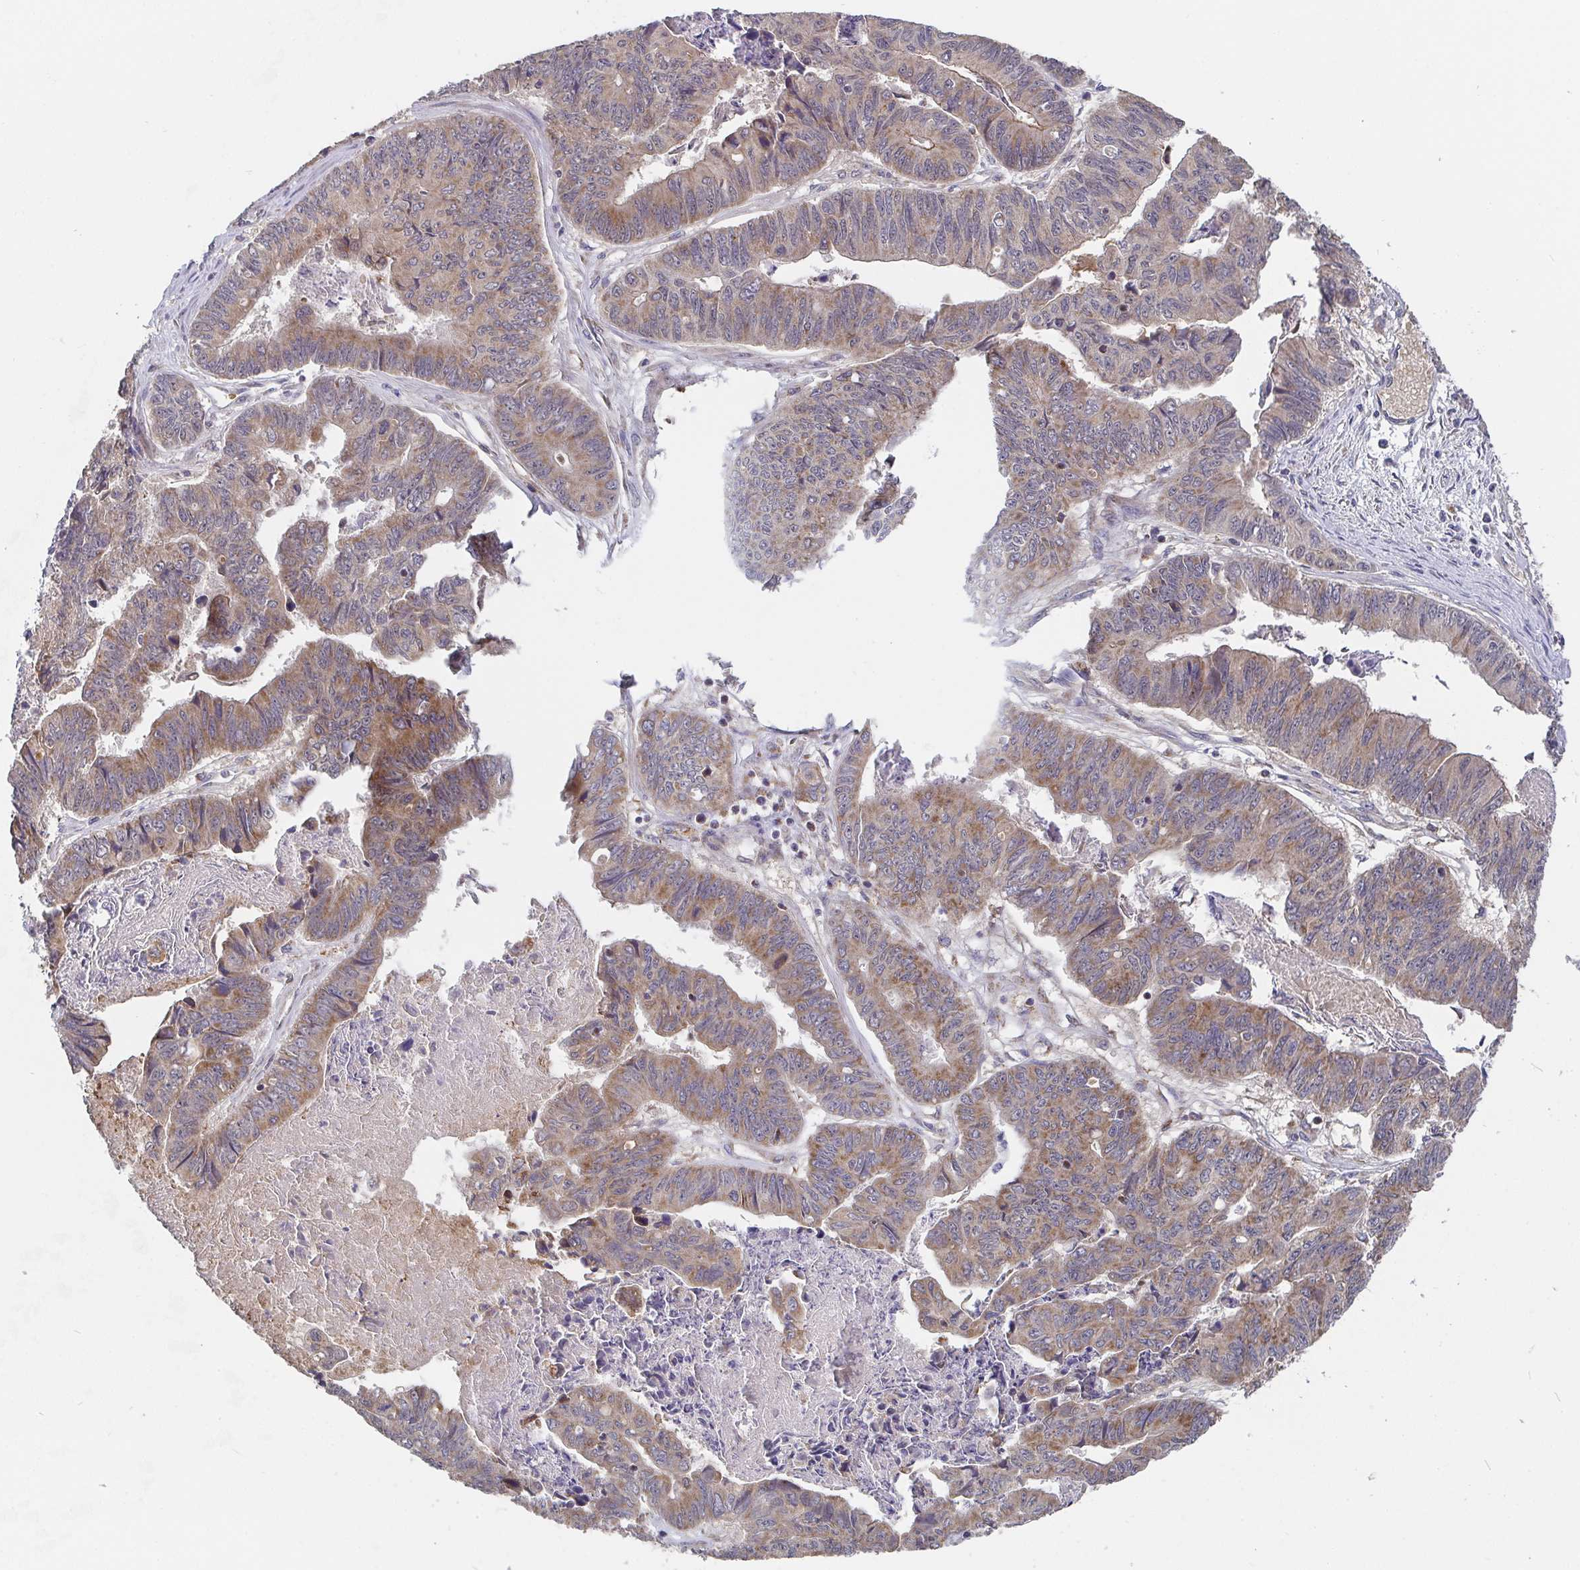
{"staining": {"intensity": "weak", "quantity": ">75%", "location": "cytoplasmic/membranous"}, "tissue": "stomach cancer", "cell_type": "Tumor cells", "image_type": "cancer", "snomed": [{"axis": "morphology", "description": "Adenocarcinoma, NOS"}, {"axis": "topography", "description": "Stomach, lower"}], "caption": "IHC image of neoplastic tissue: stomach cancer stained using immunohistochemistry displays low levels of weak protein expression localized specifically in the cytoplasmic/membranous of tumor cells, appearing as a cytoplasmic/membranous brown color.", "gene": "PDF", "patient": {"sex": "male", "age": 77}}